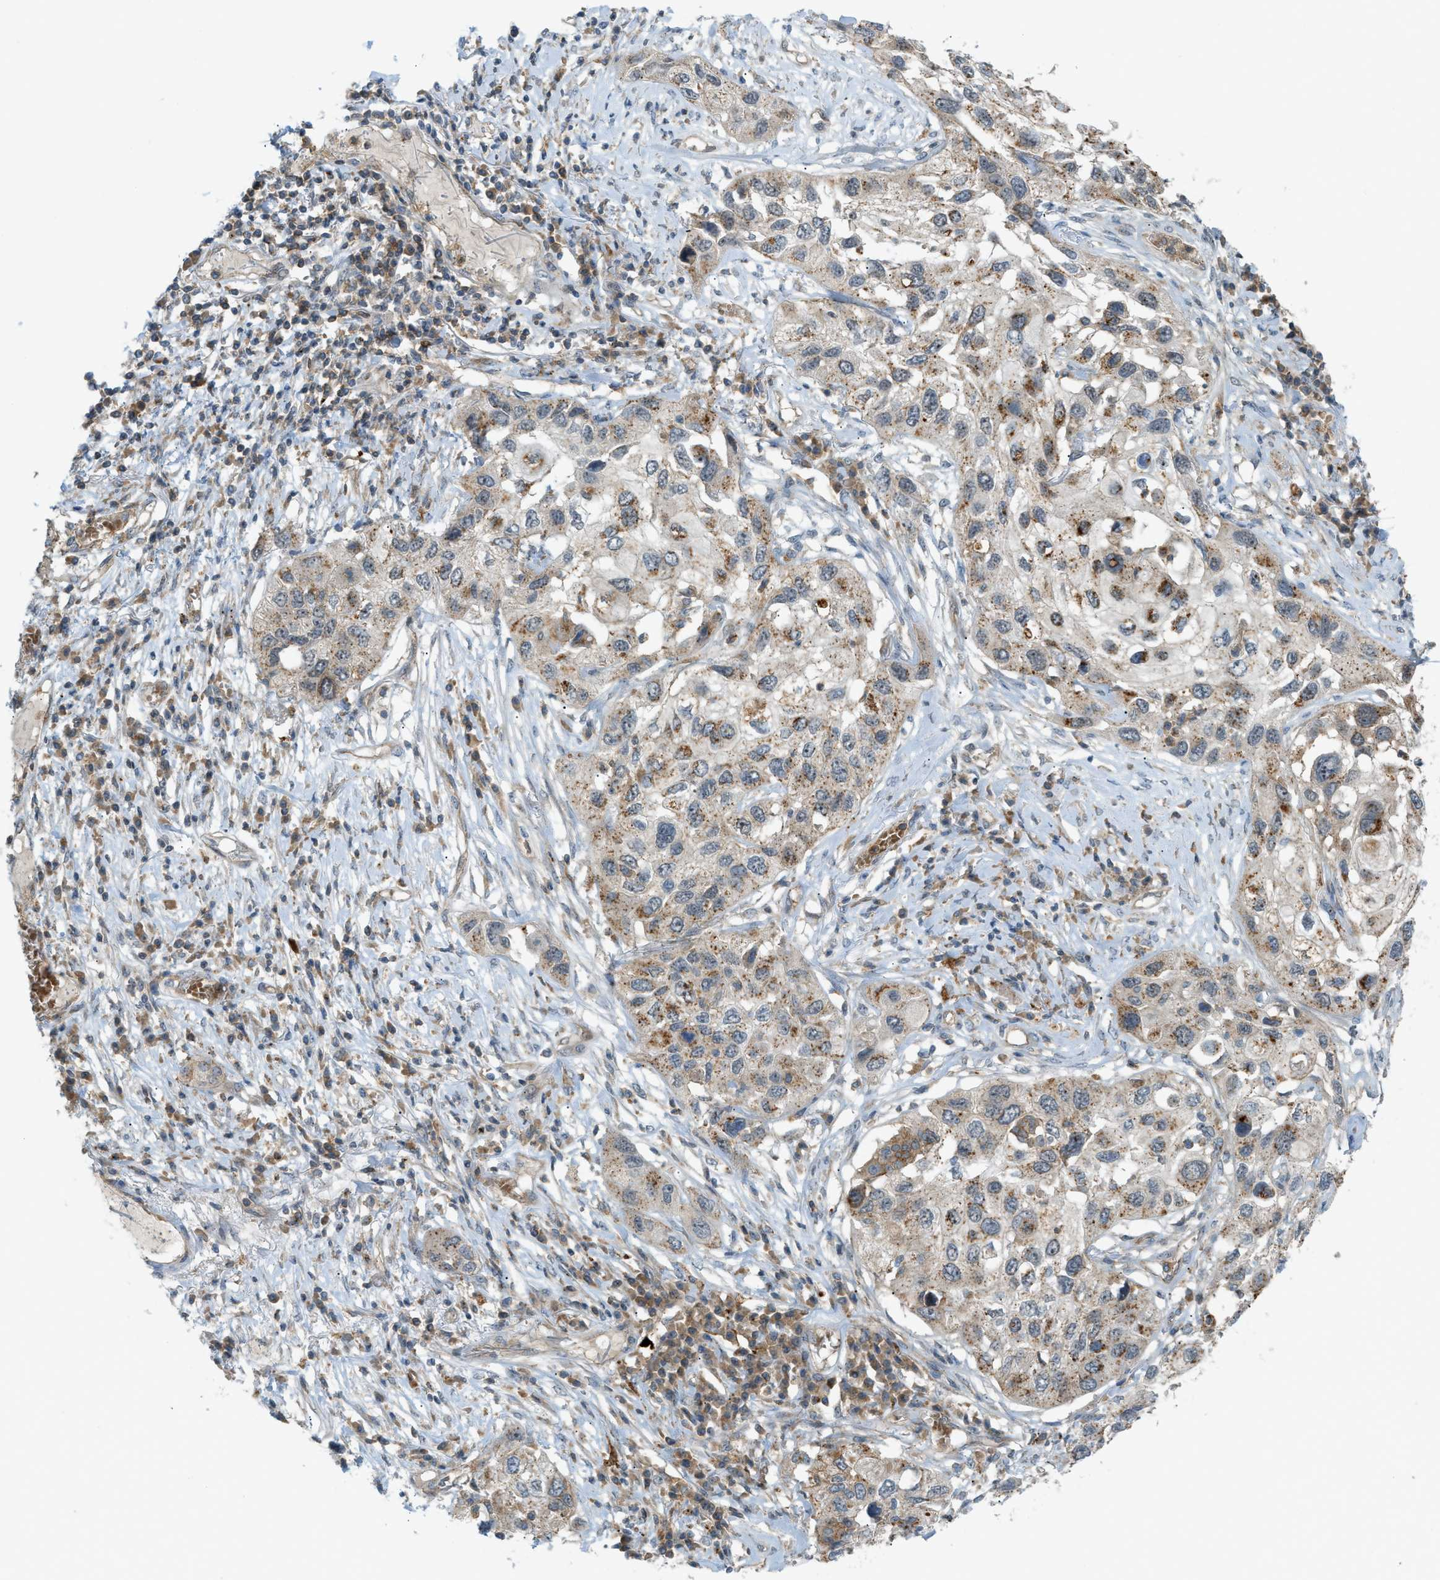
{"staining": {"intensity": "moderate", "quantity": "25%-75%", "location": "cytoplasmic/membranous"}, "tissue": "lung cancer", "cell_type": "Tumor cells", "image_type": "cancer", "snomed": [{"axis": "morphology", "description": "Squamous cell carcinoma, NOS"}, {"axis": "topography", "description": "Lung"}], "caption": "Lung cancer (squamous cell carcinoma) stained with a brown dye exhibits moderate cytoplasmic/membranous positive expression in about 25%-75% of tumor cells.", "gene": "GRK6", "patient": {"sex": "male", "age": 71}}